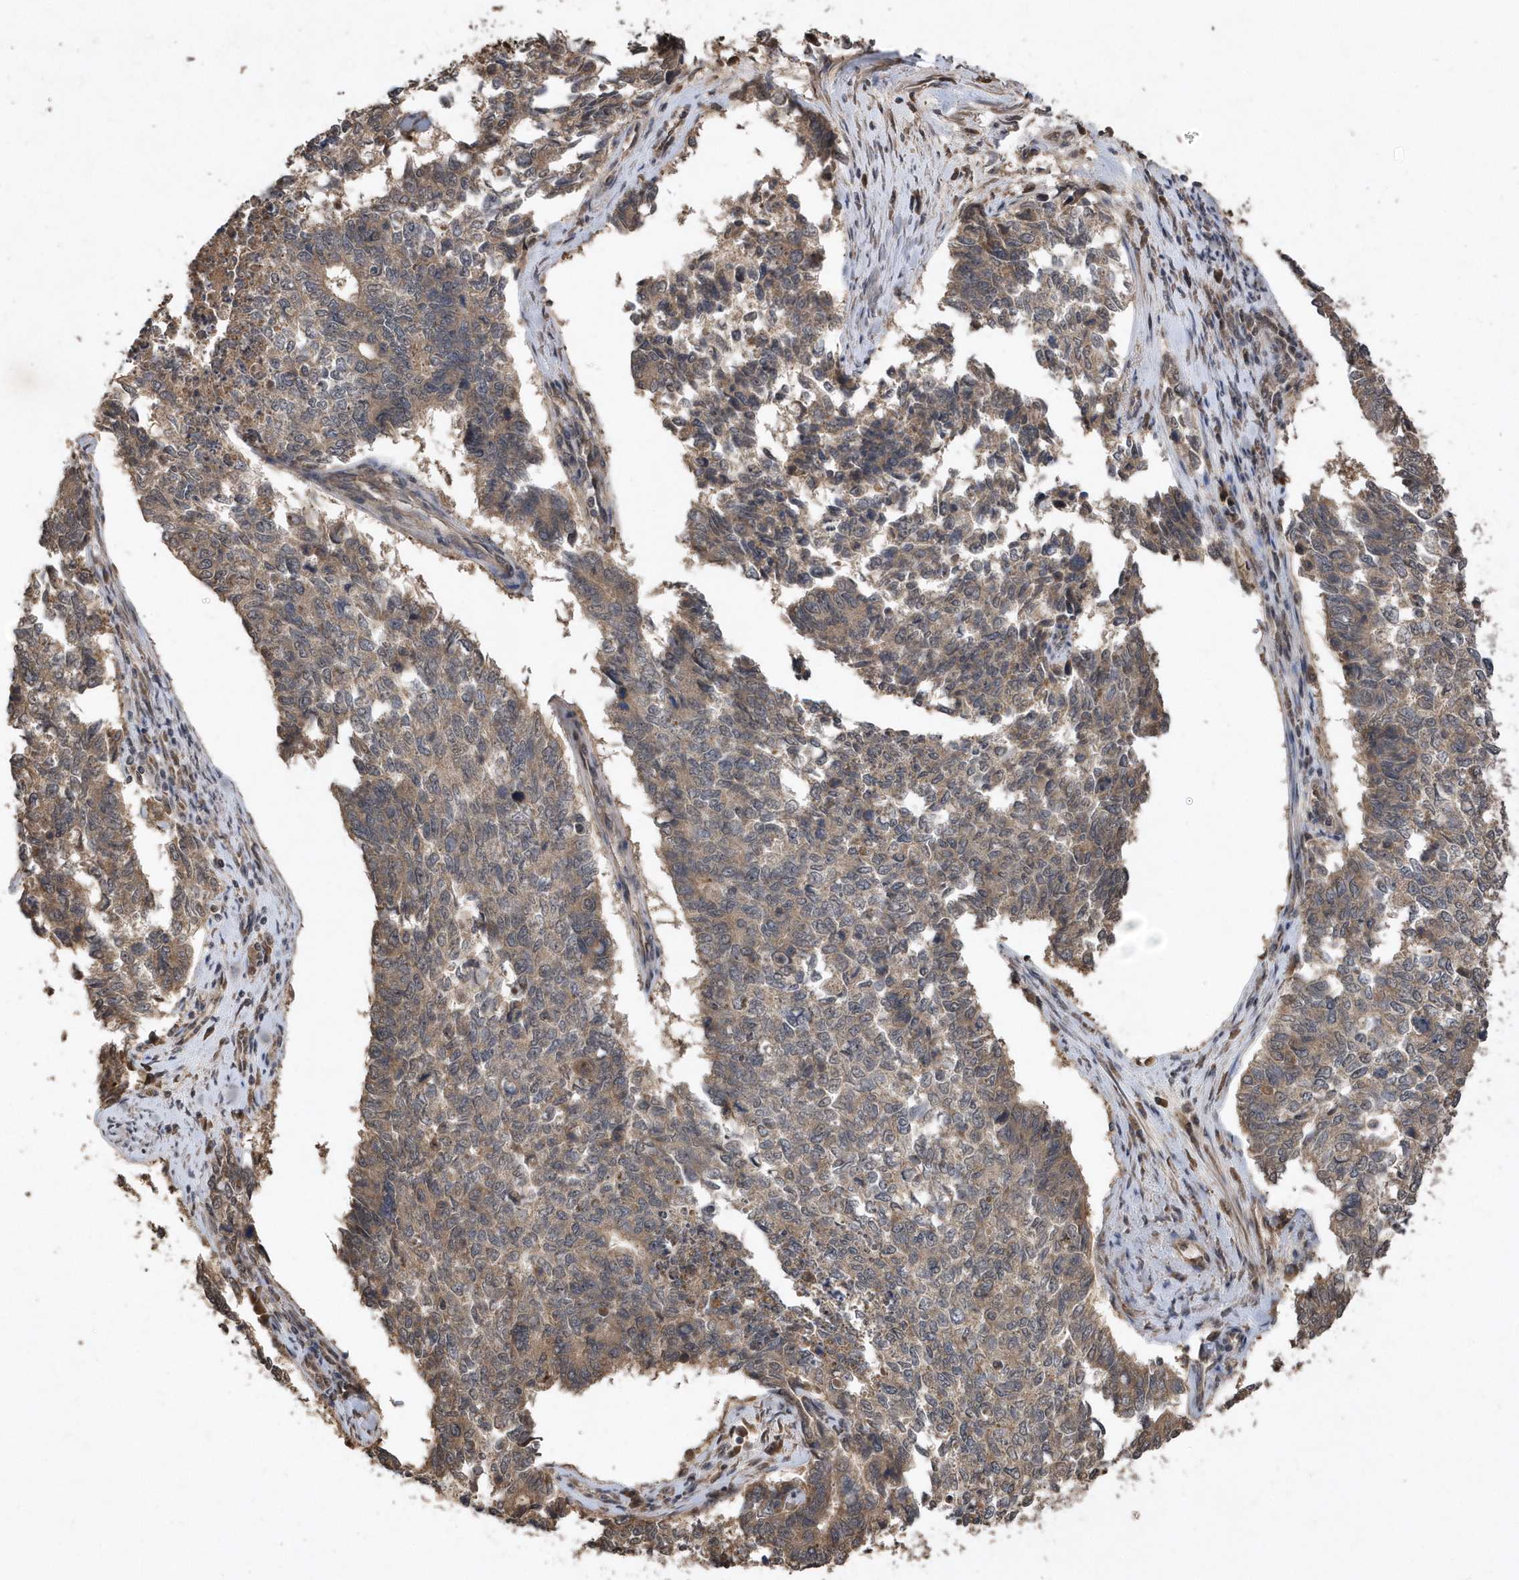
{"staining": {"intensity": "weak", "quantity": ">75%", "location": "cytoplasmic/membranous"}, "tissue": "cervical cancer", "cell_type": "Tumor cells", "image_type": "cancer", "snomed": [{"axis": "morphology", "description": "Squamous cell carcinoma, NOS"}, {"axis": "topography", "description": "Cervix"}], "caption": "Human squamous cell carcinoma (cervical) stained with a brown dye demonstrates weak cytoplasmic/membranous positive expression in approximately >75% of tumor cells.", "gene": "WASHC5", "patient": {"sex": "female", "age": 63}}